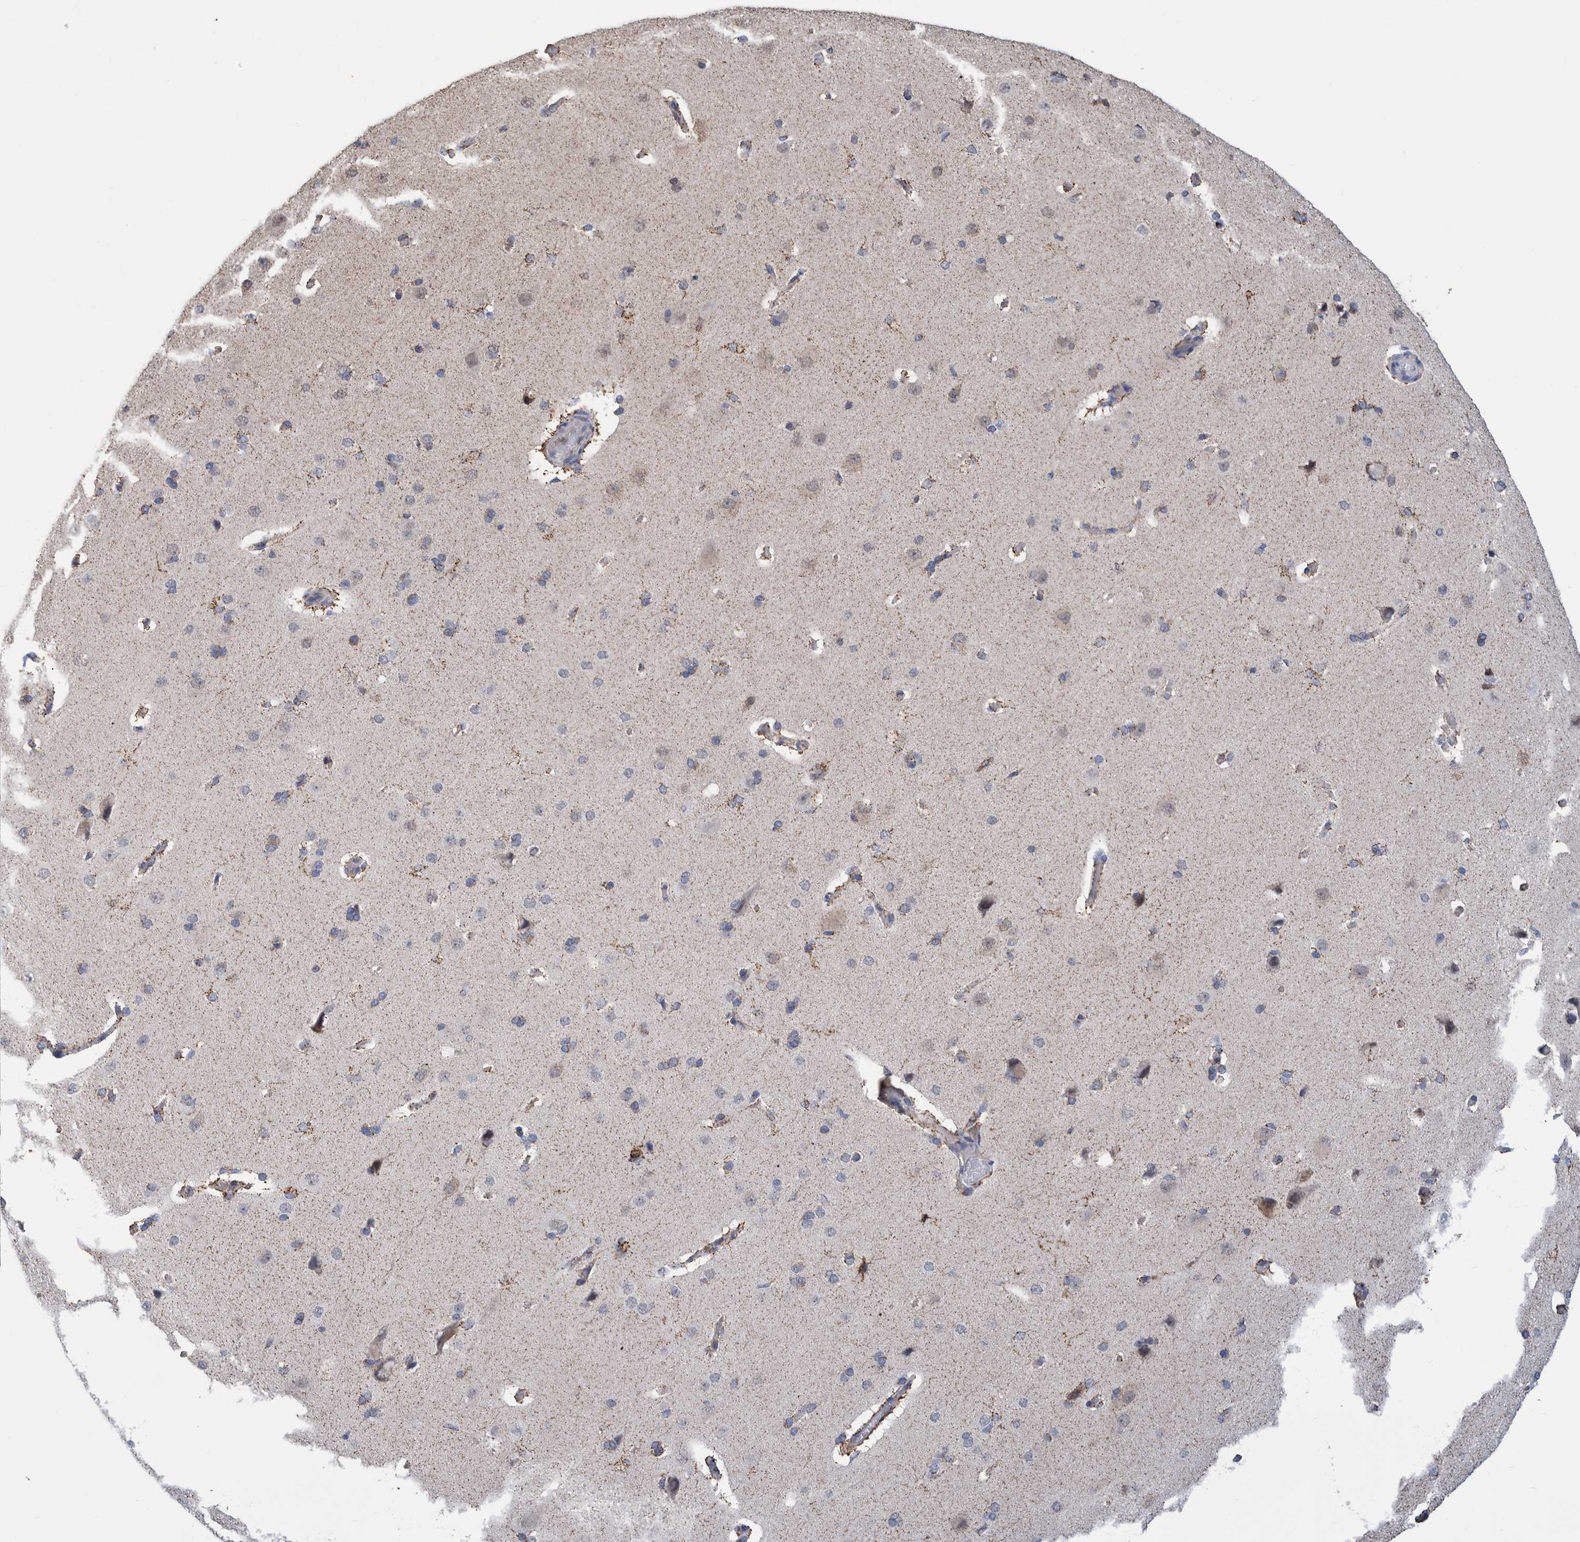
{"staining": {"intensity": "weak", "quantity": ">75%", "location": "cytoplasmic/membranous"}, "tissue": "cerebral cortex", "cell_type": "Endothelial cells", "image_type": "normal", "snomed": [{"axis": "morphology", "description": "Normal tissue, NOS"}, {"axis": "topography", "description": "Cerebral cortex"}], "caption": "Immunohistochemistry image of unremarkable cerebral cortex: cerebral cortex stained using immunohistochemistry (IHC) shows low levels of weak protein expression localized specifically in the cytoplasmic/membranous of endothelial cells, appearing as a cytoplasmic/membranous brown color.", "gene": "DECR1", "patient": {"sex": "male", "age": 62}}